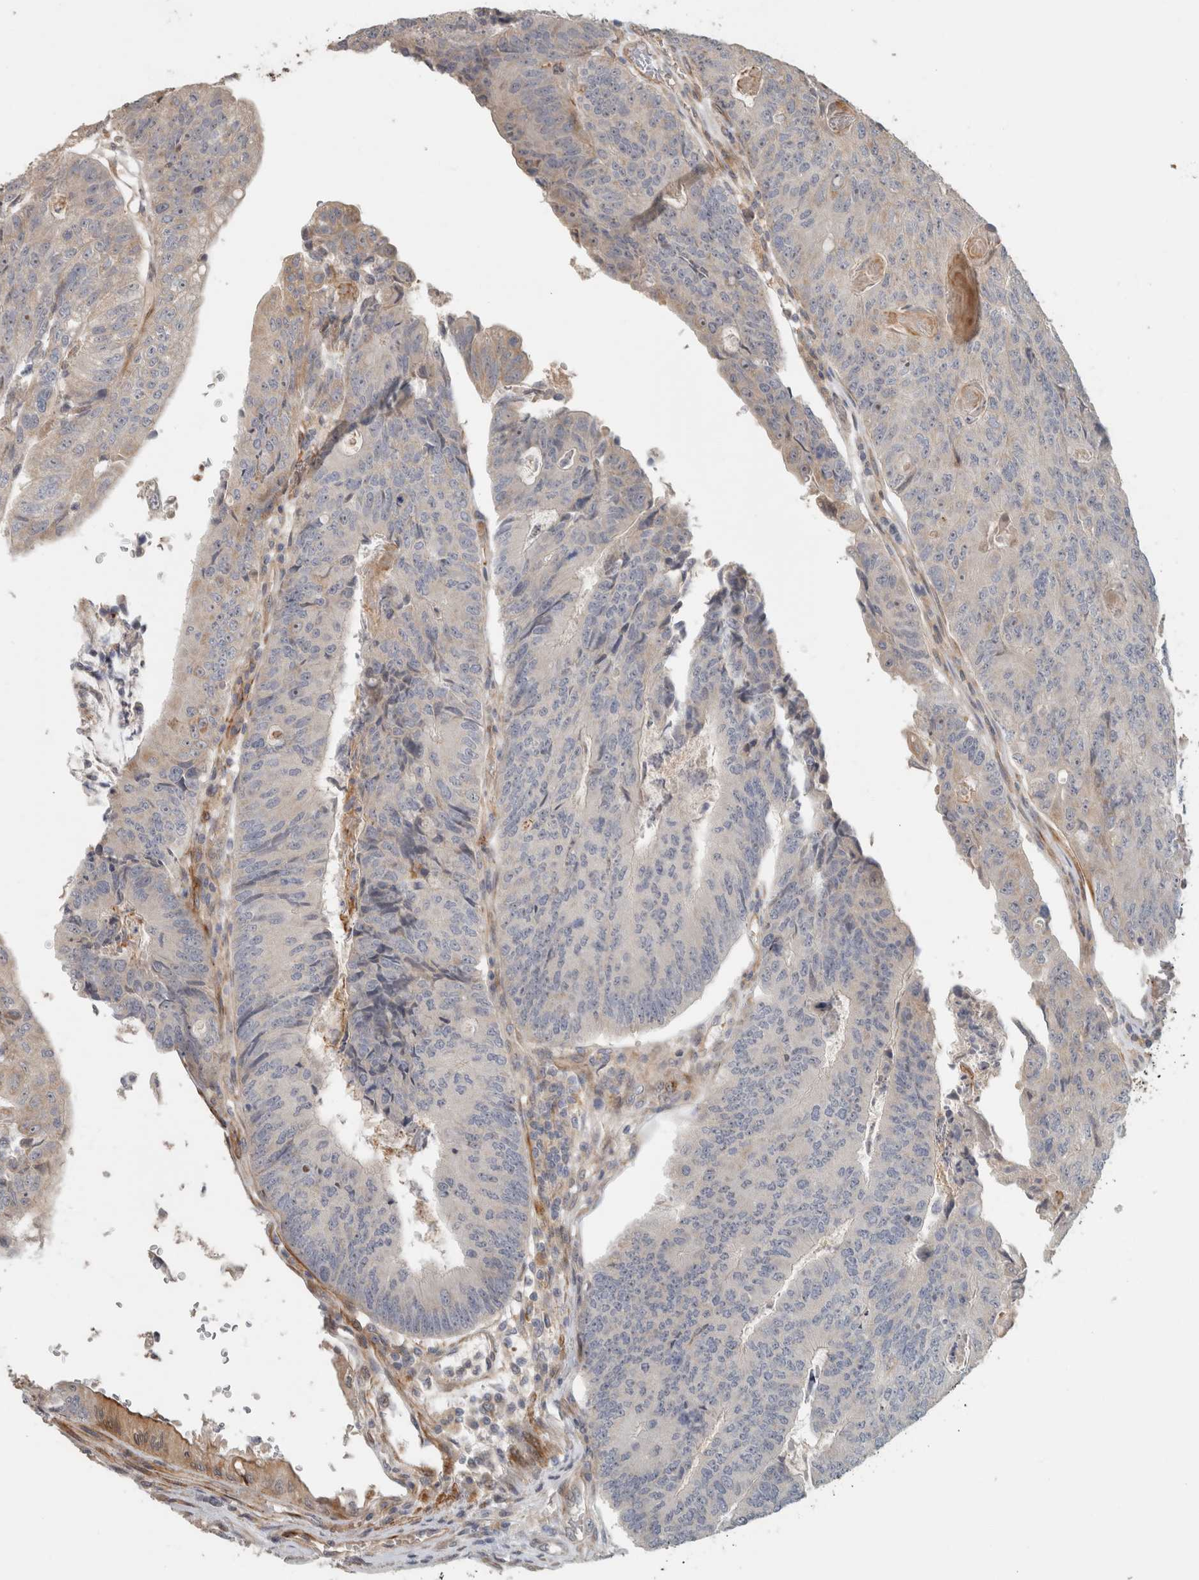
{"staining": {"intensity": "negative", "quantity": "none", "location": "none"}, "tissue": "colorectal cancer", "cell_type": "Tumor cells", "image_type": "cancer", "snomed": [{"axis": "morphology", "description": "Adenocarcinoma, NOS"}, {"axis": "topography", "description": "Colon"}], "caption": "Photomicrograph shows no significant protein expression in tumor cells of adenocarcinoma (colorectal).", "gene": "SIPA1L2", "patient": {"sex": "female", "age": 67}}